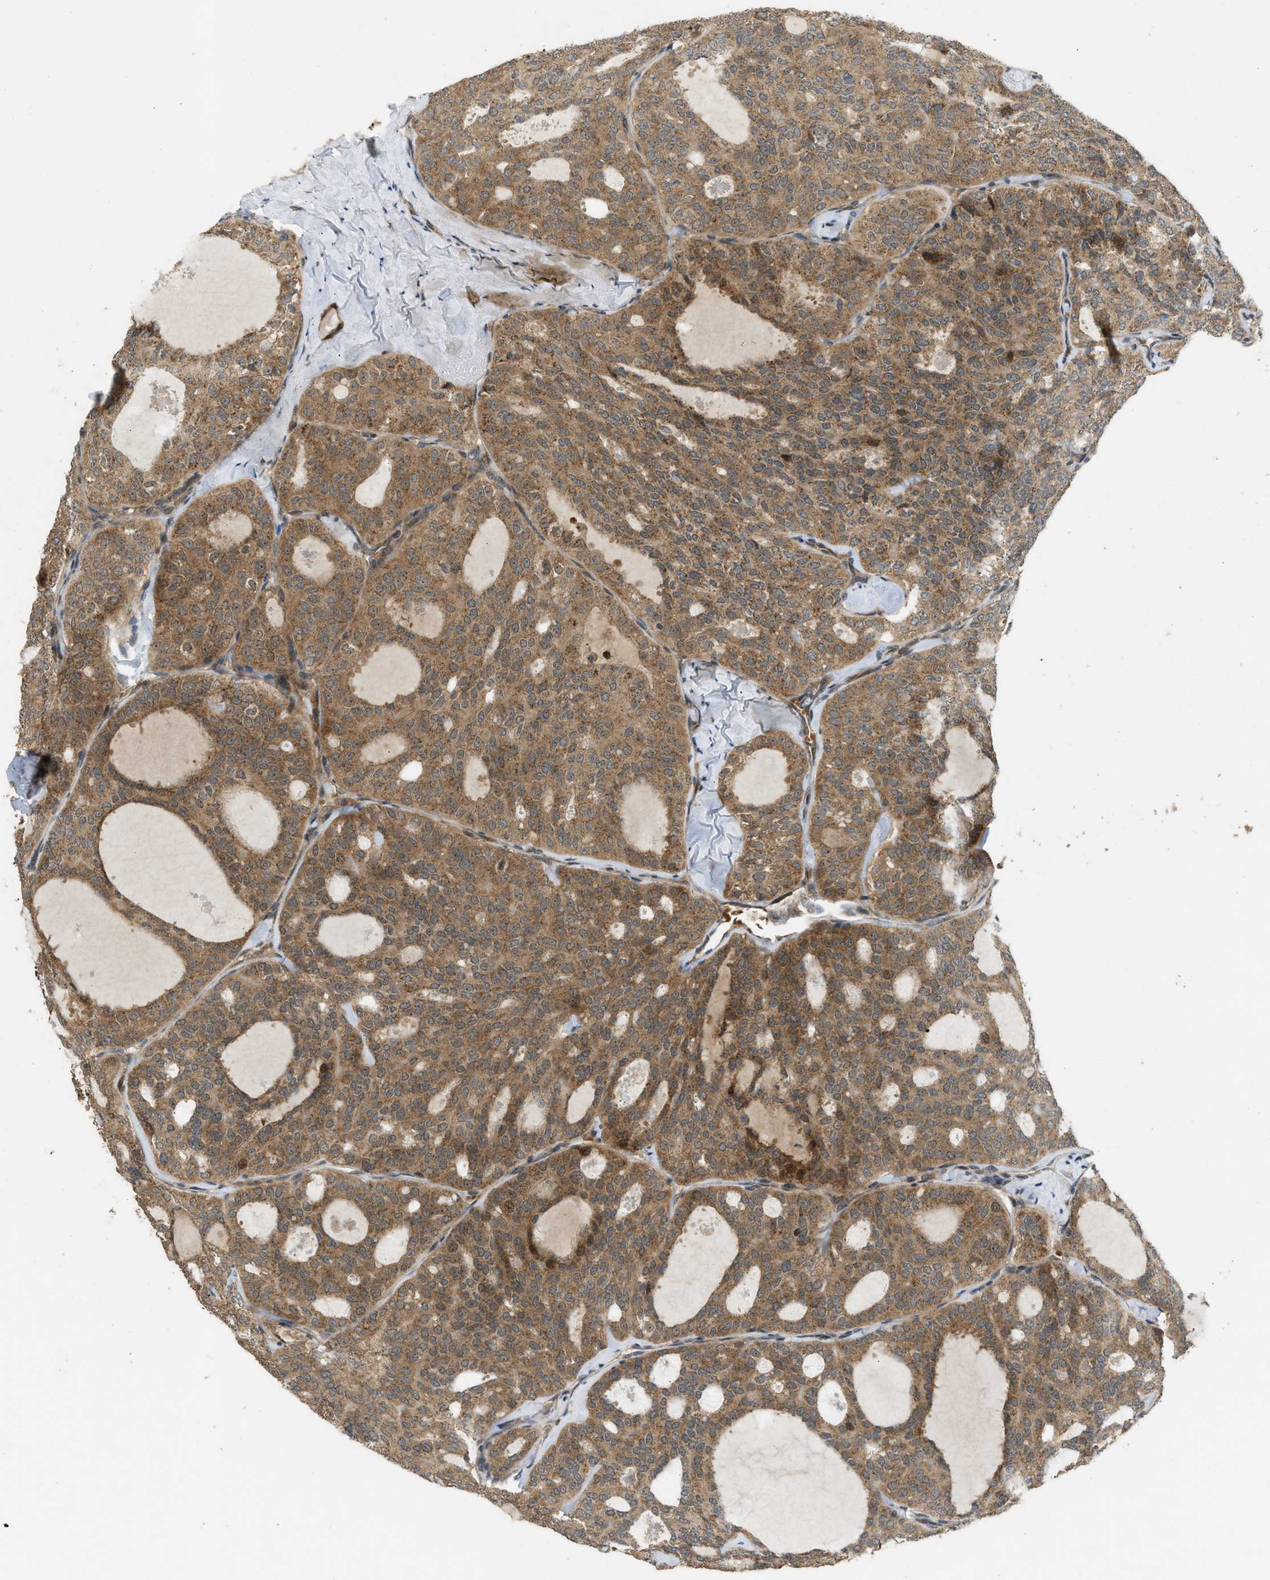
{"staining": {"intensity": "moderate", "quantity": ">75%", "location": "cytoplasmic/membranous"}, "tissue": "thyroid cancer", "cell_type": "Tumor cells", "image_type": "cancer", "snomed": [{"axis": "morphology", "description": "Follicular adenoma carcinoma, NOS"}, {"axis": "topography", "description": "Thyroid gland"}], "caption": "The immunohistochemical stain shows moderate cytoplasmic/membranous expression in tumor cells of follicular adenoma carcinoma (thyroid) tissue.", "gene": "GET1", "patient": {"sex": "male", "age": 75}}